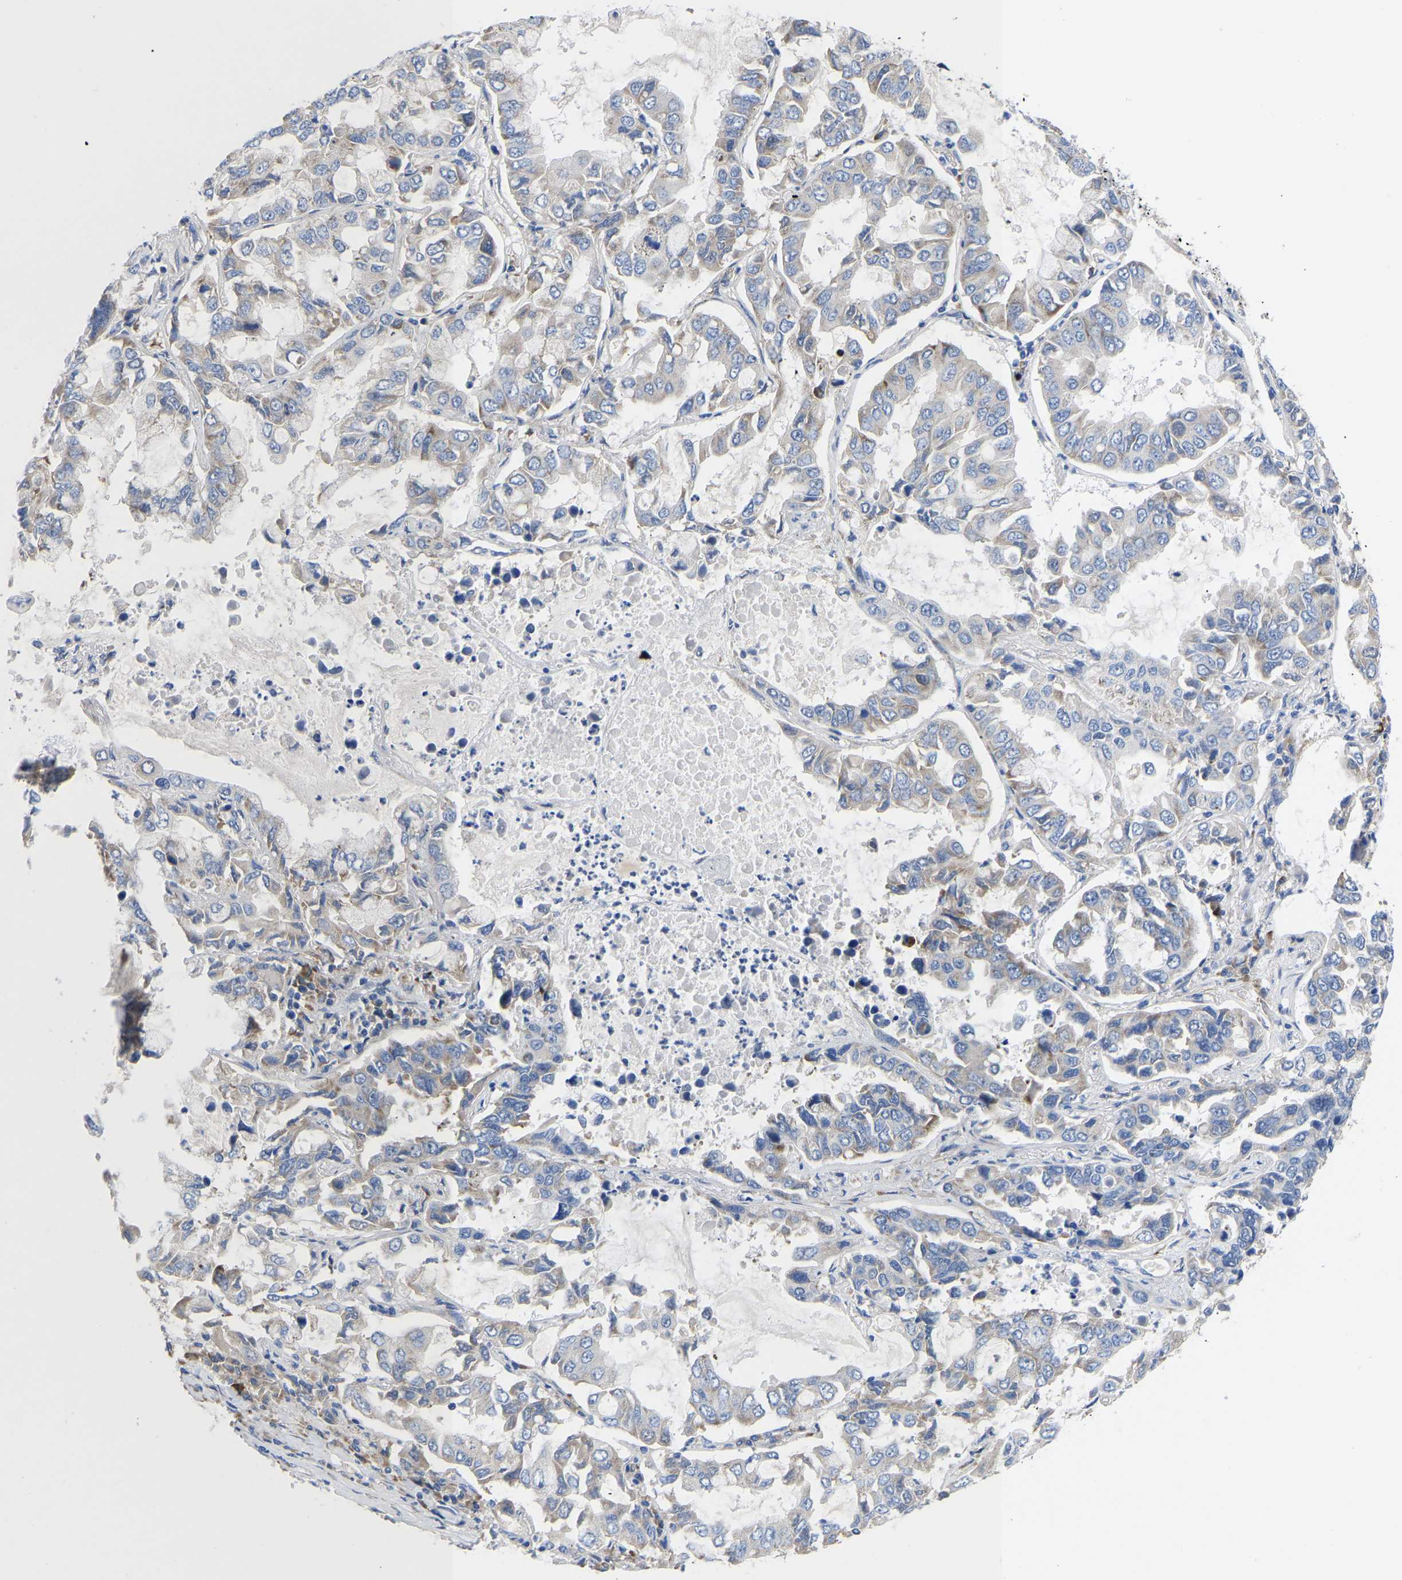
{"staining": {"intensity": "moderate", "quantity": "<25%", "location": "cytoplasmic/membranous"}, "tissue": "lung cancer", "cell_type": "Tumor cells", "image_type": "cancer", "snomed": [{"axis": "morphology", "description": "Adenocarcinoma, NOS"}, {"axis": "topography", "description": "Lung"}], "caption": "Lung adenocarcinoma stained with a protein marker reveals moderate staining in tumor cells.", "gene": "ABCA10", "patient": {"sex": "male", "age": 64}}